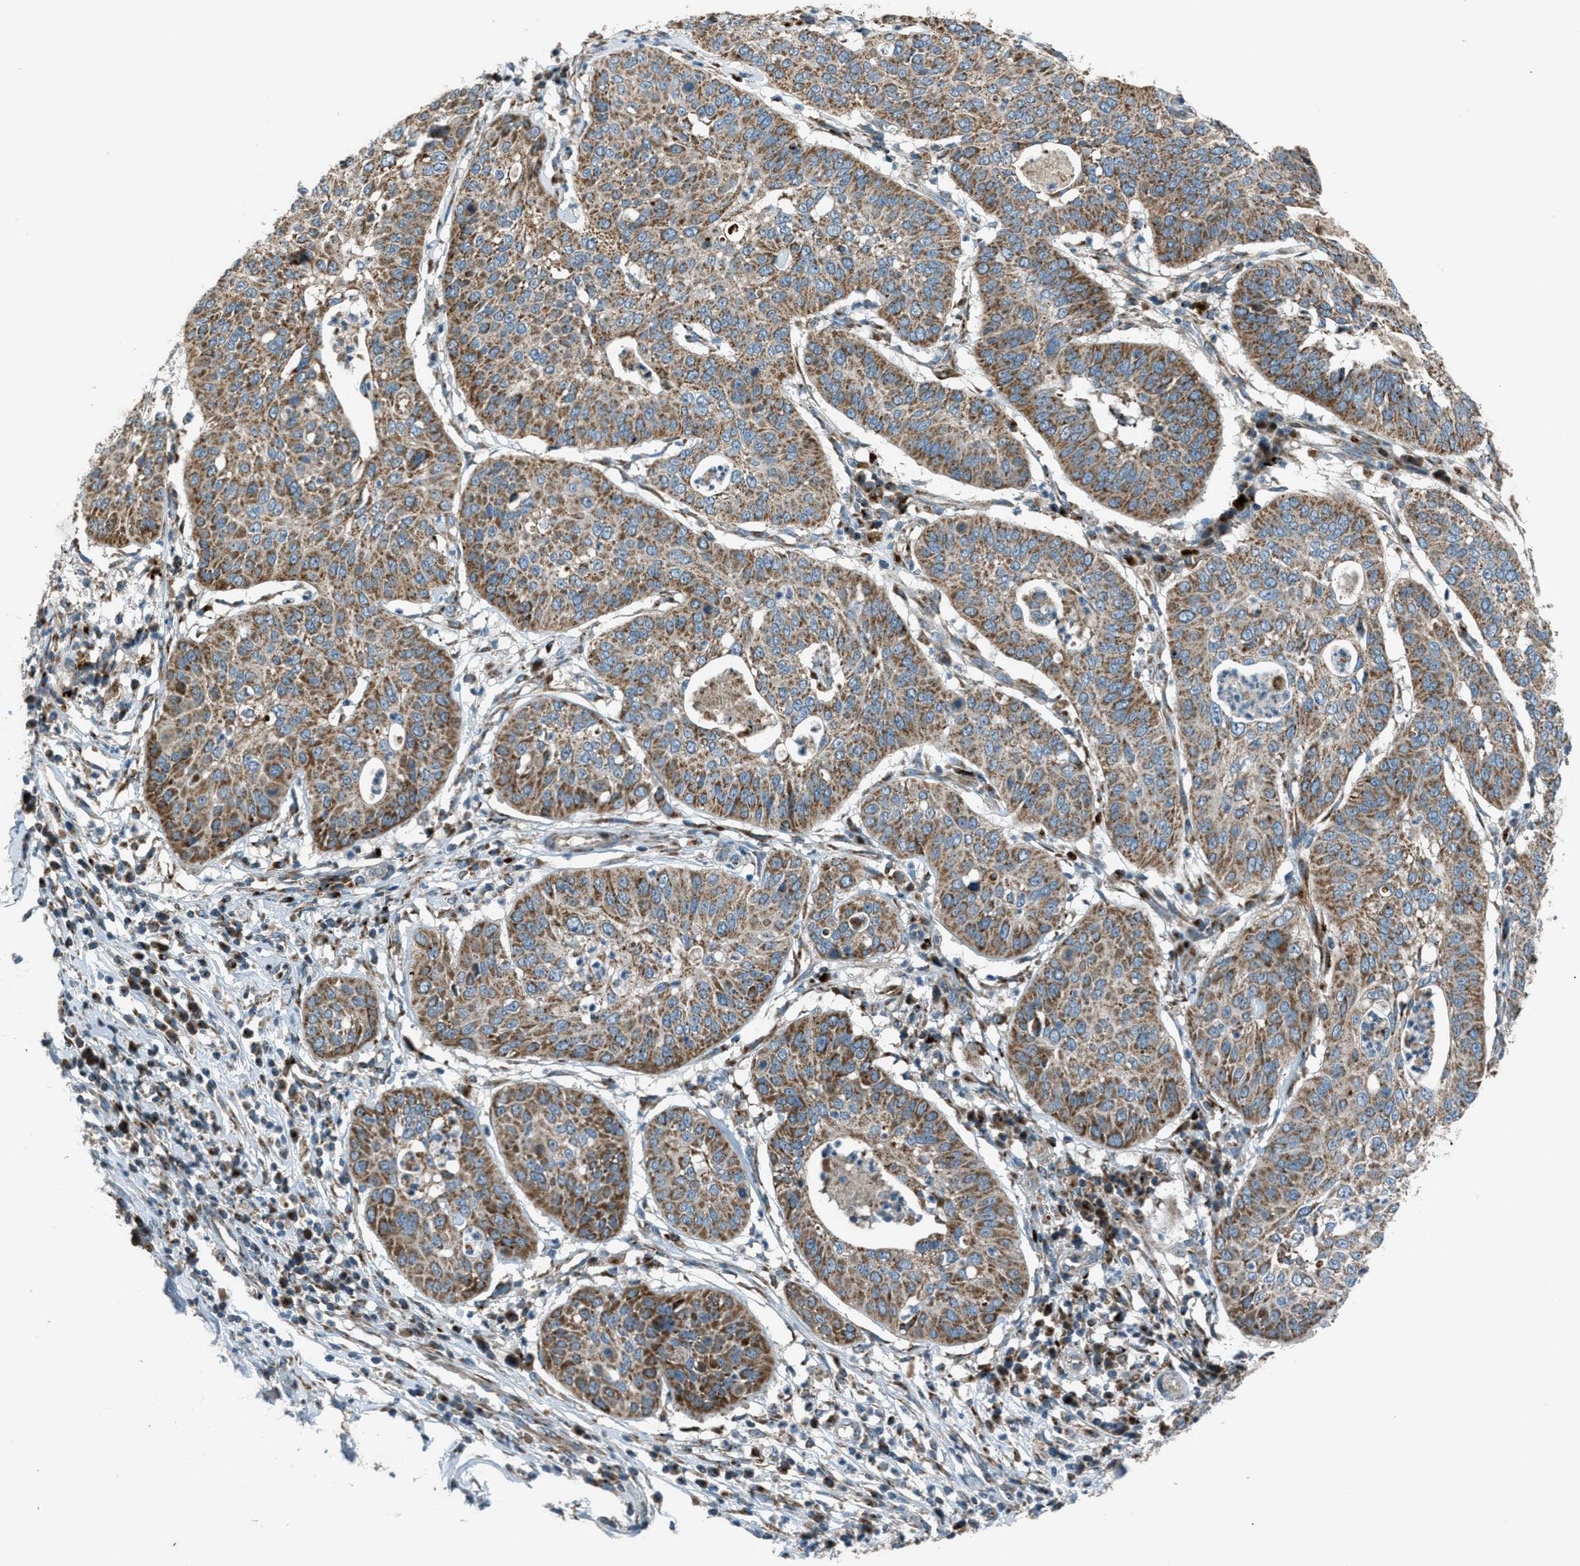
{"staining": {"intensity": "moderate", "quantity": ">75%", "location": "cytoplasmic/membranous"}, "tissue": "cervical cancer", "cell_type": "Tumor cells", "image_type": "cancer", "snomed": [{"axis": "morphology", "description": "Normal tissue, NOS"}, {"axis": "morphology", "description": "Squamous cell carcinoma, NOS"}, {"axis": "topography", "description": "Cervix"}], "caption": "Protein expression analysis of squamous cell carcinoma (cervical) reveals moderate cytoplasmic/membranous staining in approximately >75% of tumor cells. (Stains: DAB in brown, nuclei in blue, Microscopy: brightfield microscopy at high magnification).", "gene": "BCKDK", "patient": {"sex": "female", "age": 39}}